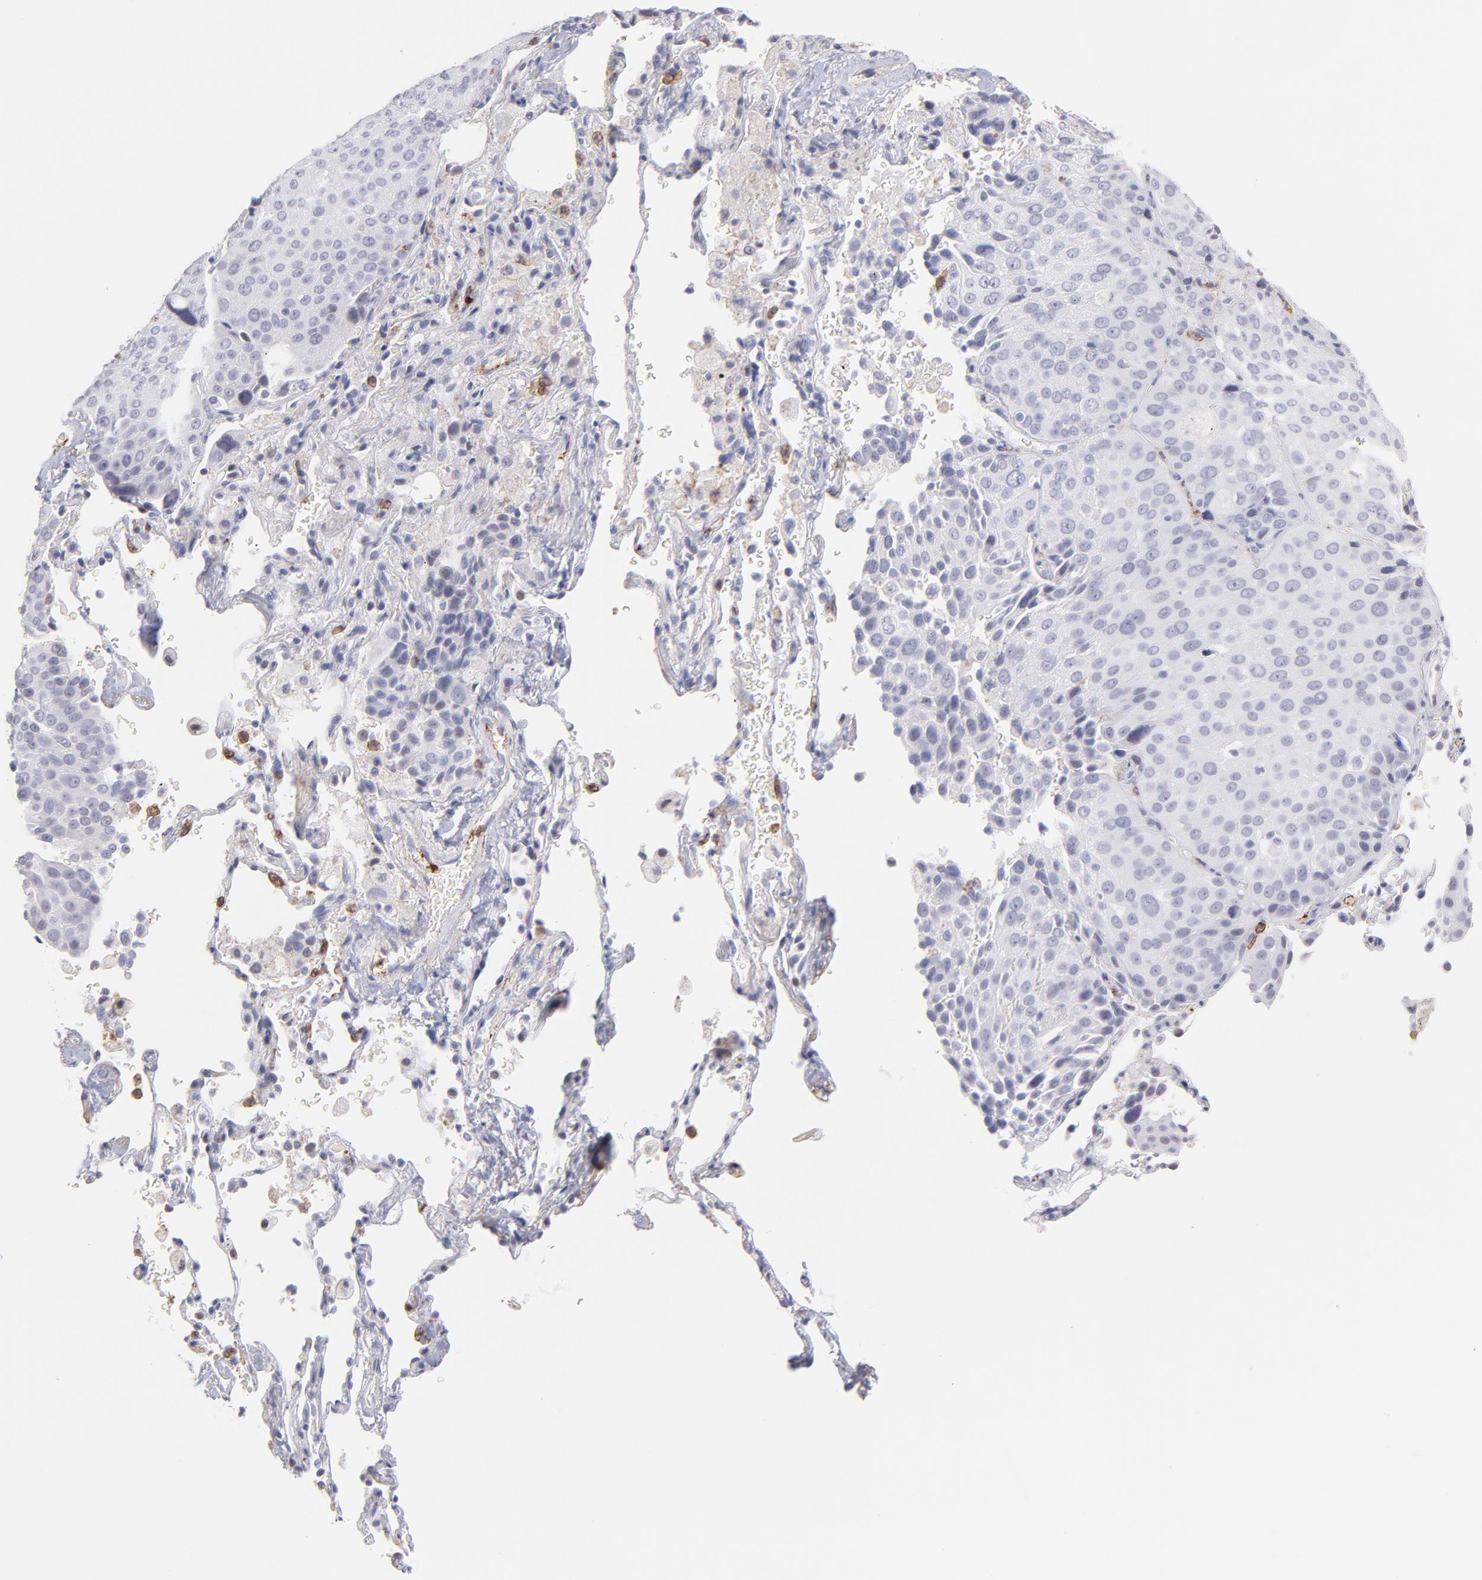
{"staining": {"intensity": "negative", "quantity": "none", "location": "none"}, "tissue": "lung cancer", "cell_type": "Tumor cells", "image_type": "cancer", "snomed": [{"axis": "morphology", "description": "Squamous cell carcinoma, NOS"}, {"axis": "topography", "description": "Lung"}], "caption": "Micrograph shows no protein positivity in tumor cells of squamous cell carcinoma (lung) tissue.", "gene": "LTB4R", "patient": {"sex": "male", "age": 54}}